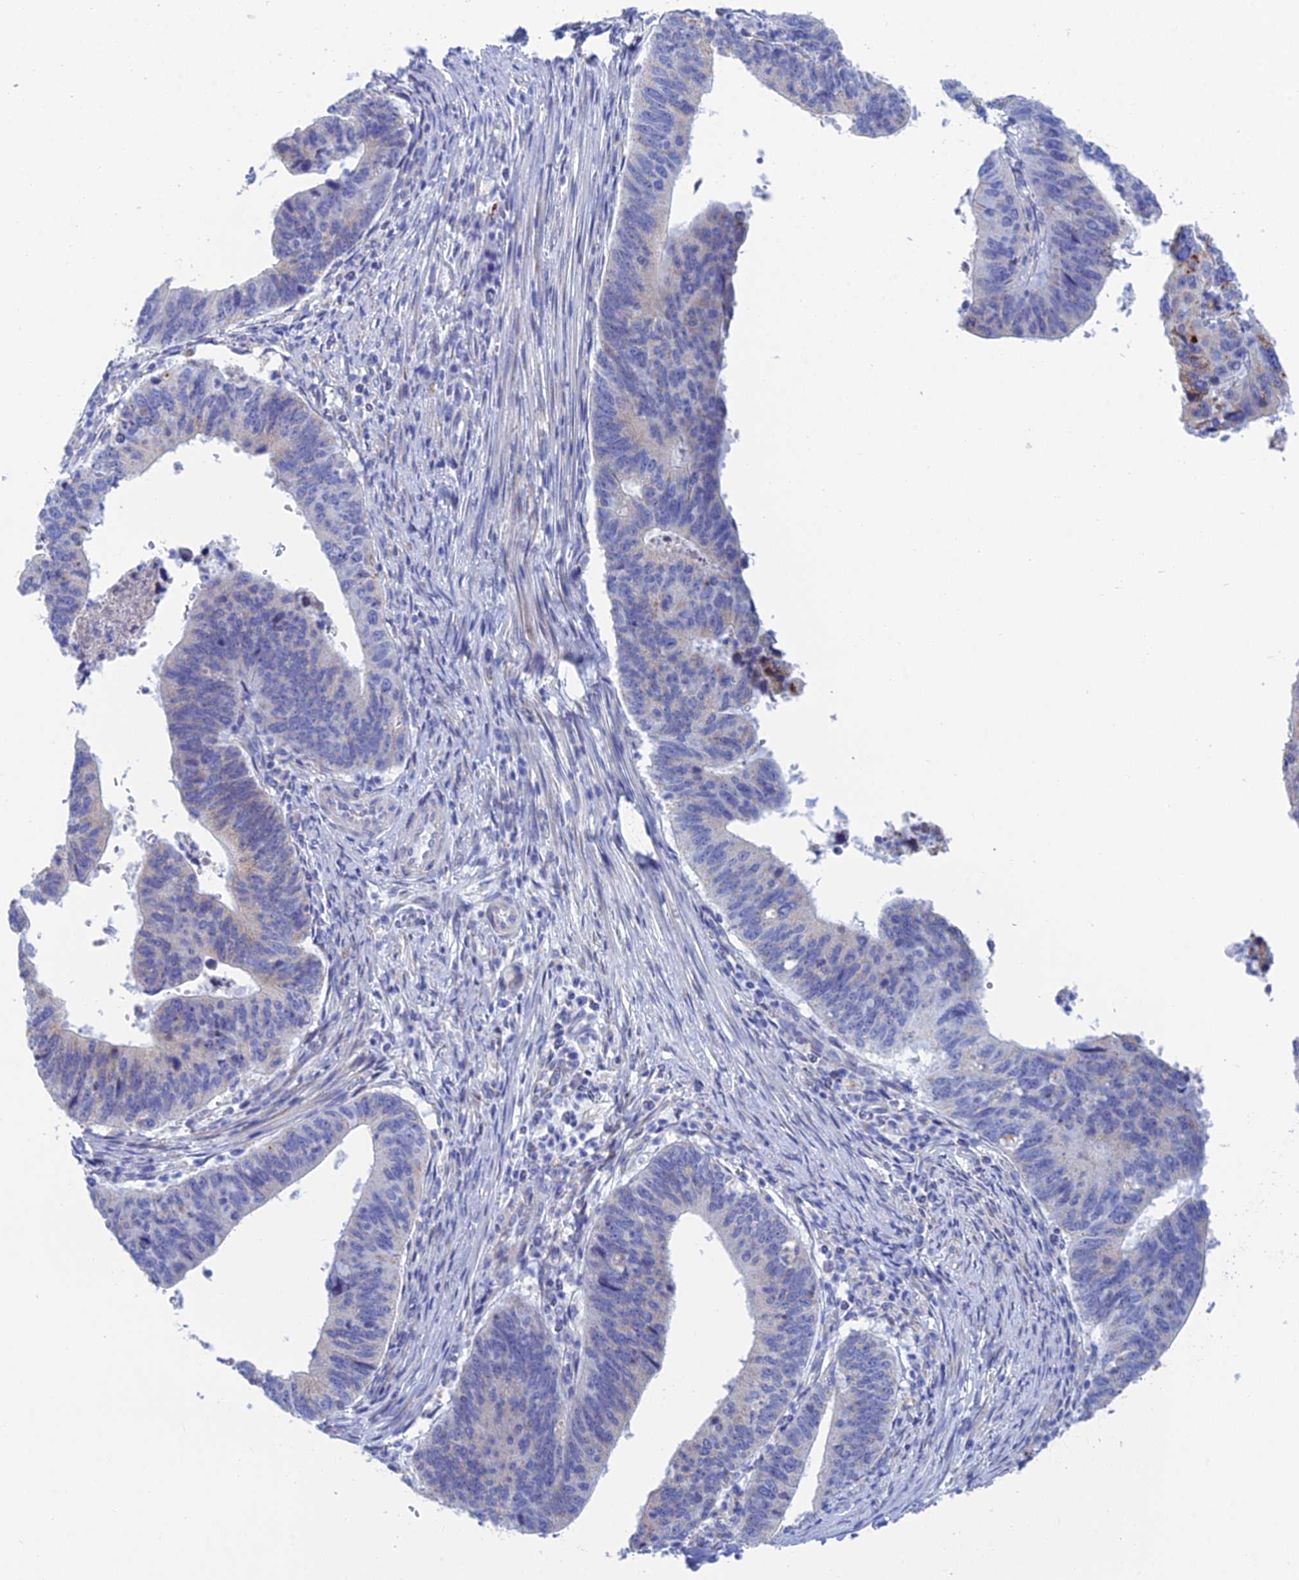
{"staining": {"intensity": "negative", "quantity": "none", "location": "none"}, "tissue": "stomach cancer", "cell_type": "Tumor cells", "image_type": "cancer", "snomed": [{"axis": "morphology", "description": "Adenocarcinoma, NOS"}, {"axis": "topography", "description": "Stomach"}], "caption": "DAB immunohistochemical staining of human stomach cancer exhibits no significant positivity in tumor cells.", "gene": "CFAP210", "patient": {"sex": "male", "age": 59}}